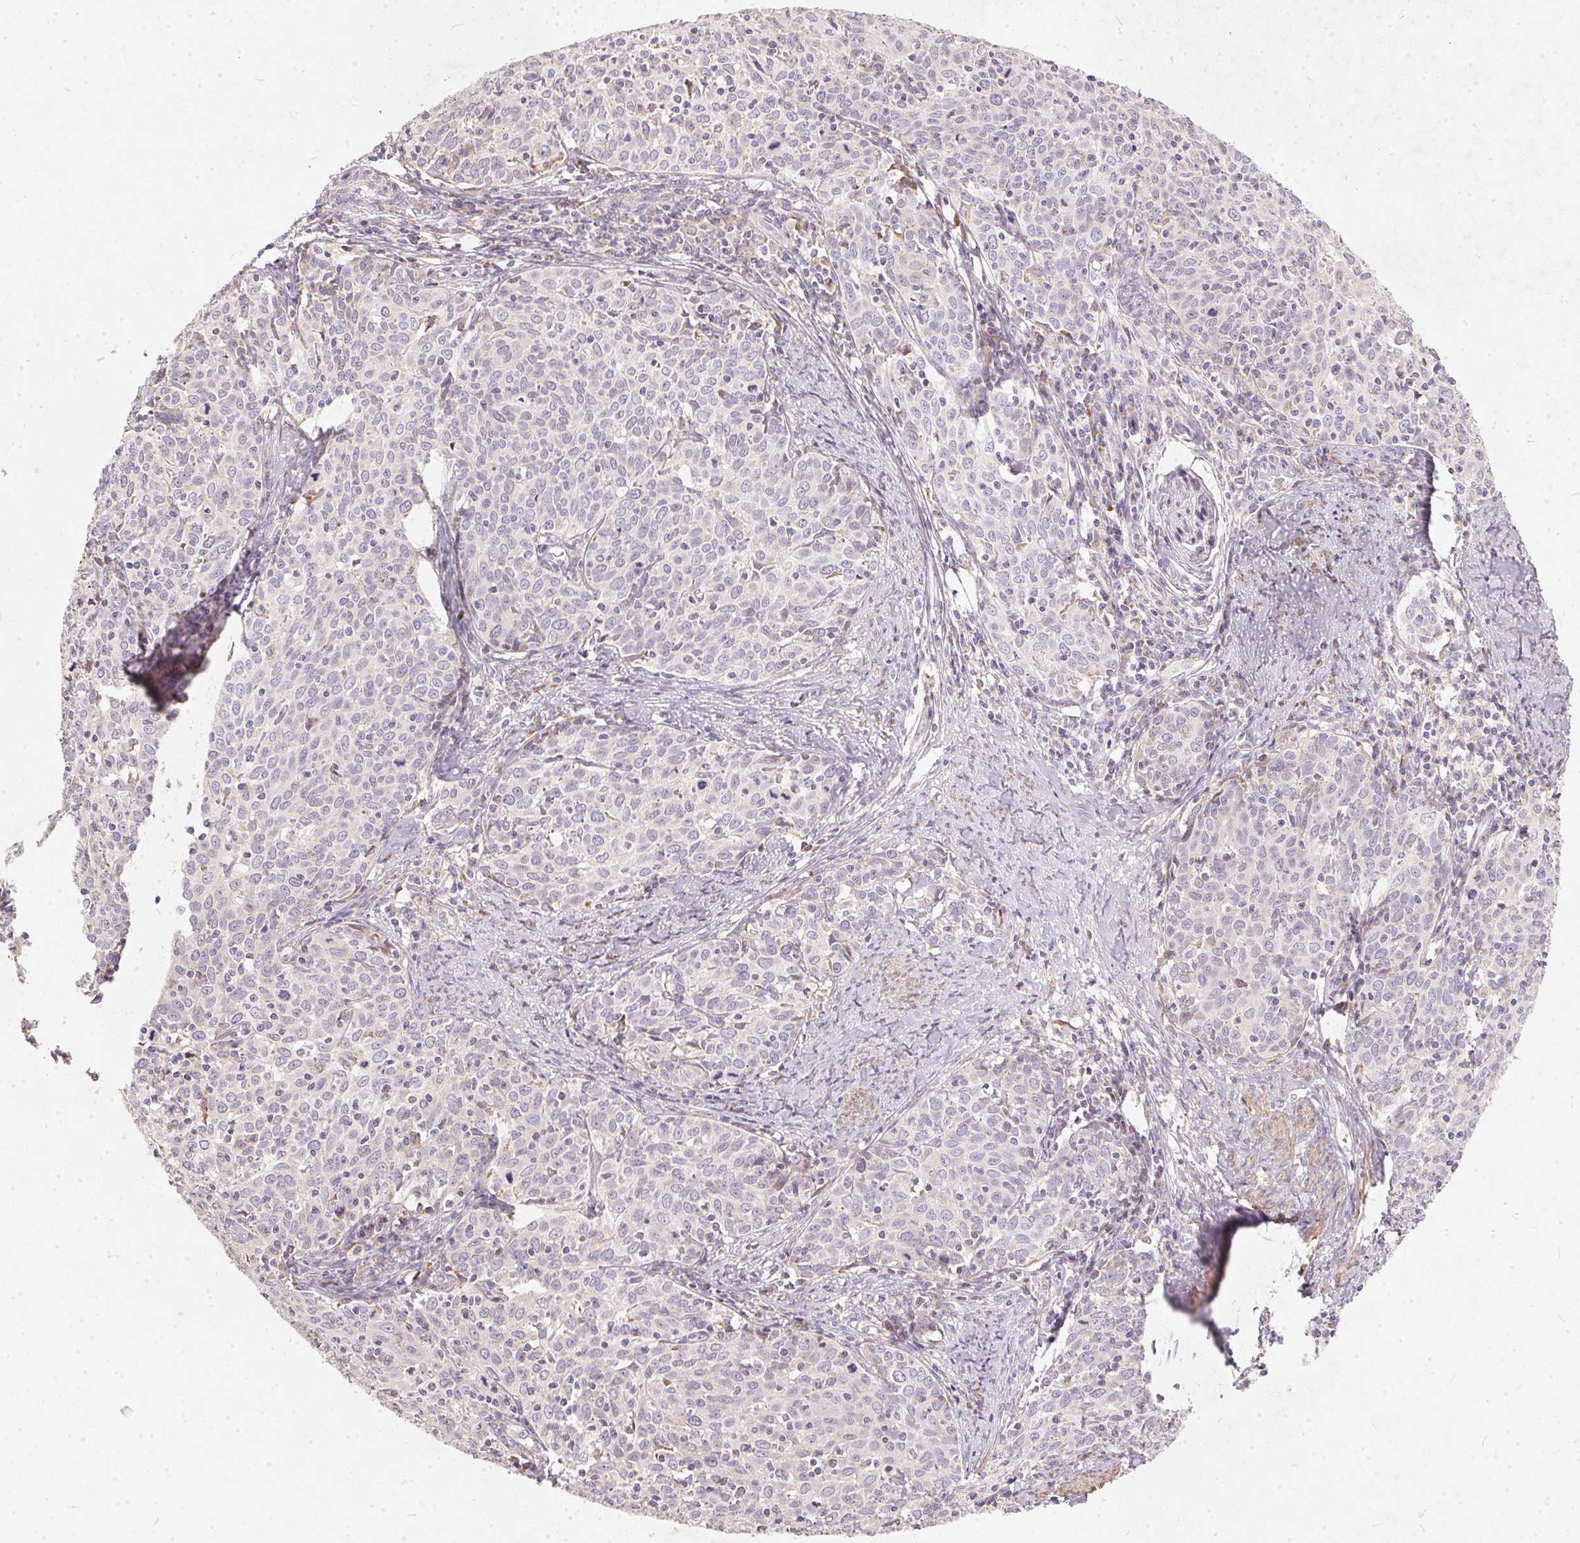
{"staining": {"intensity": "negative", "quantity": "none", "location": "none"}, "tissue": "cervical cancer", "cell_type": "Tumor cells", "image_type": "cancer", "snomed": [{"axis": "morphology", "description": "Squamous cell carcinoma, NOS"}, {"axis": "topography", "description": "Cervix"}], "caption": "This is a photomicrograph of IHC staining of cervical squamous cell carcinoma, which shows no expression in tumor cells. The staining is performed using DAB brown chromogen with nuclei counter-stained in using hematoxylin.", "gene": "VWA5B2", "patient": {"sex": "female", "age": 62}}